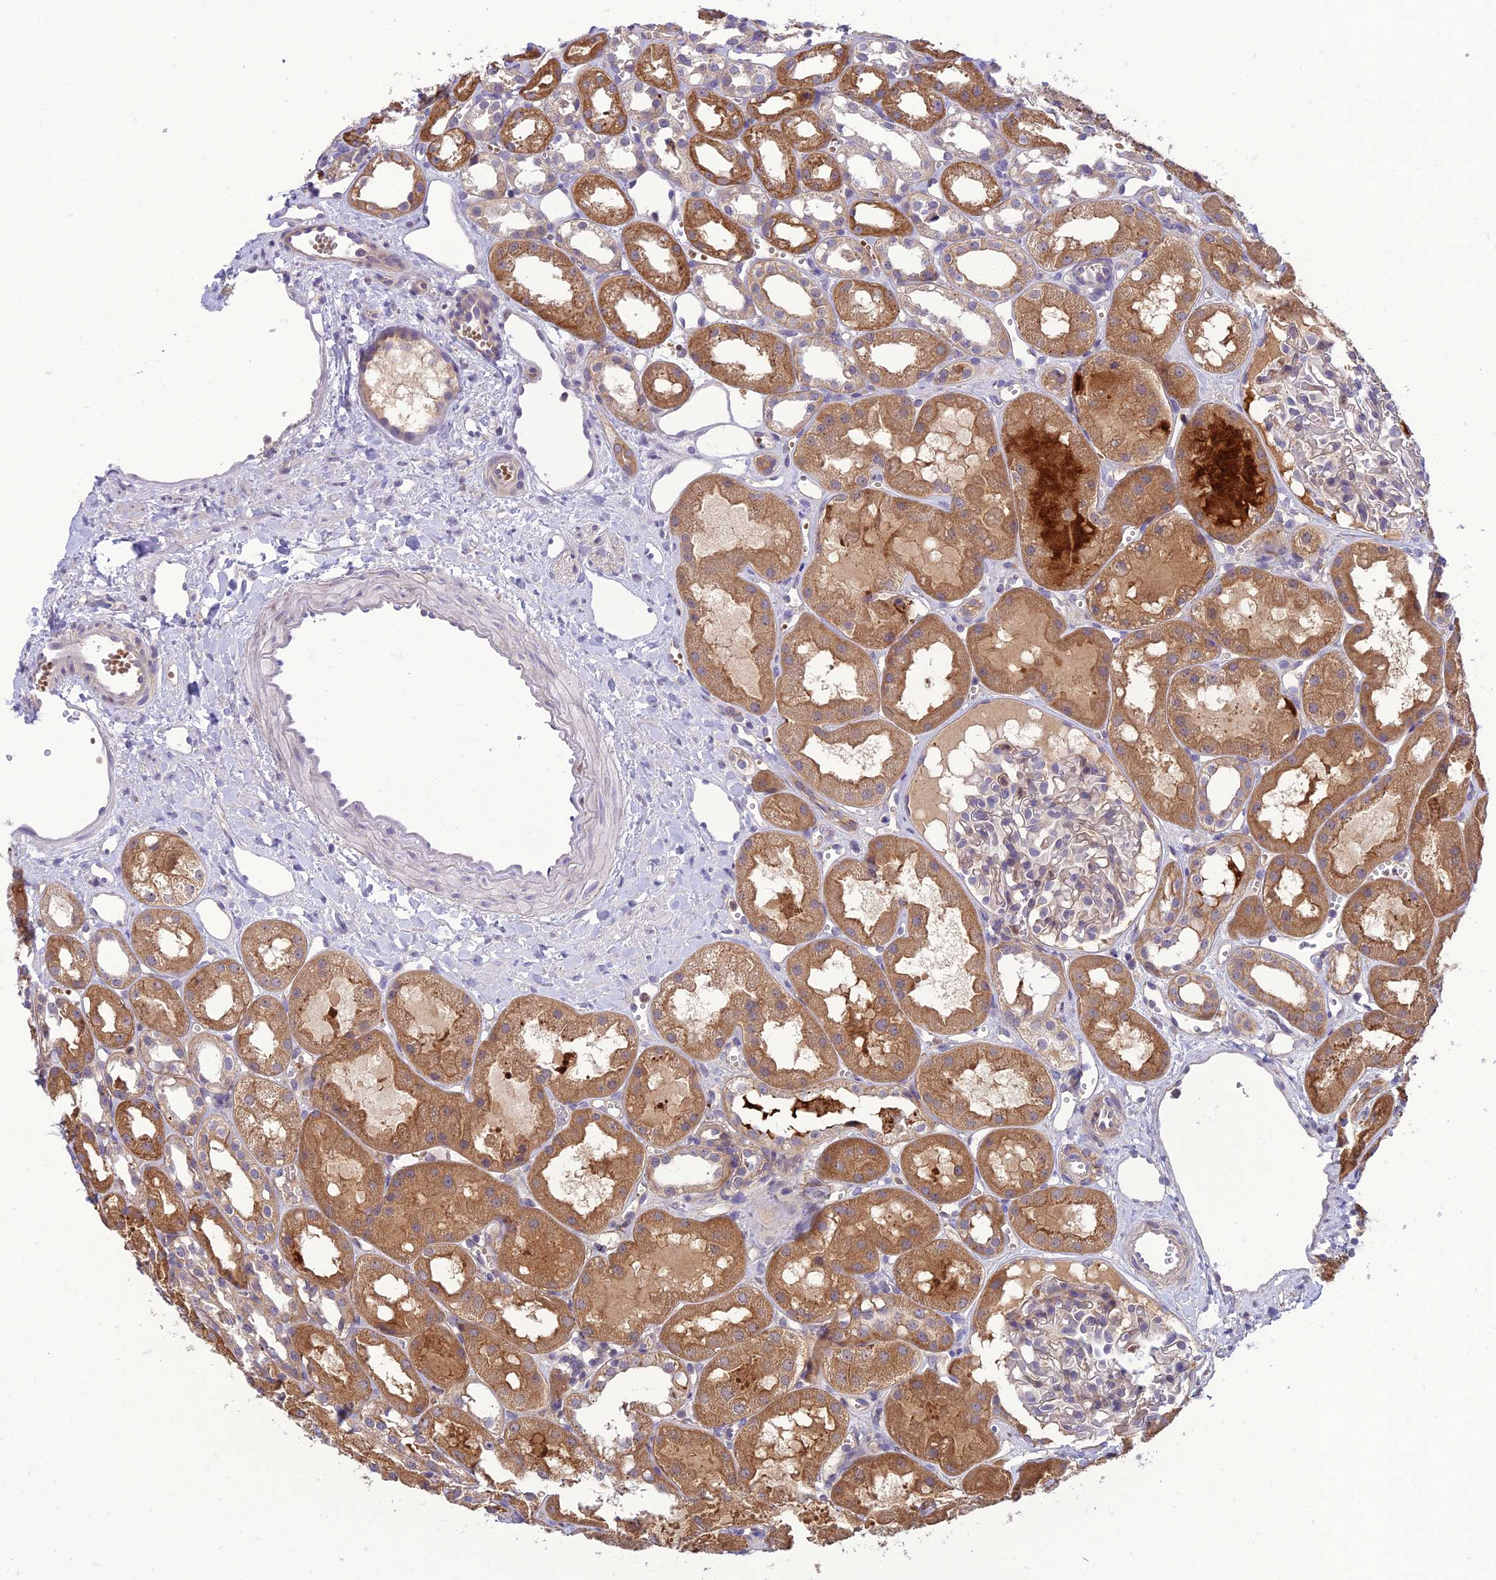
{"staining": {"intensity": "weak", "quantity": "<25%", "location": "cytoplasmic/membranous"}, "tissue": "kidney", "cell_type": "Cells in glomeruli", "image_type": "normal", "snomed": [{"axis": "morphology", "description": "Normal tissue, NOS"}, {"axis": "topography", "description": "Kidney"}], "caption": "Cells in glomeruli show no significant protein expression in unremarkable kidney. (DAB (3,3'-diaminobenzidine) immunohistochemistry (IHC), high magnification).", "gene": "IRAK3", "patient": {"sex": "male", "age": 16}}